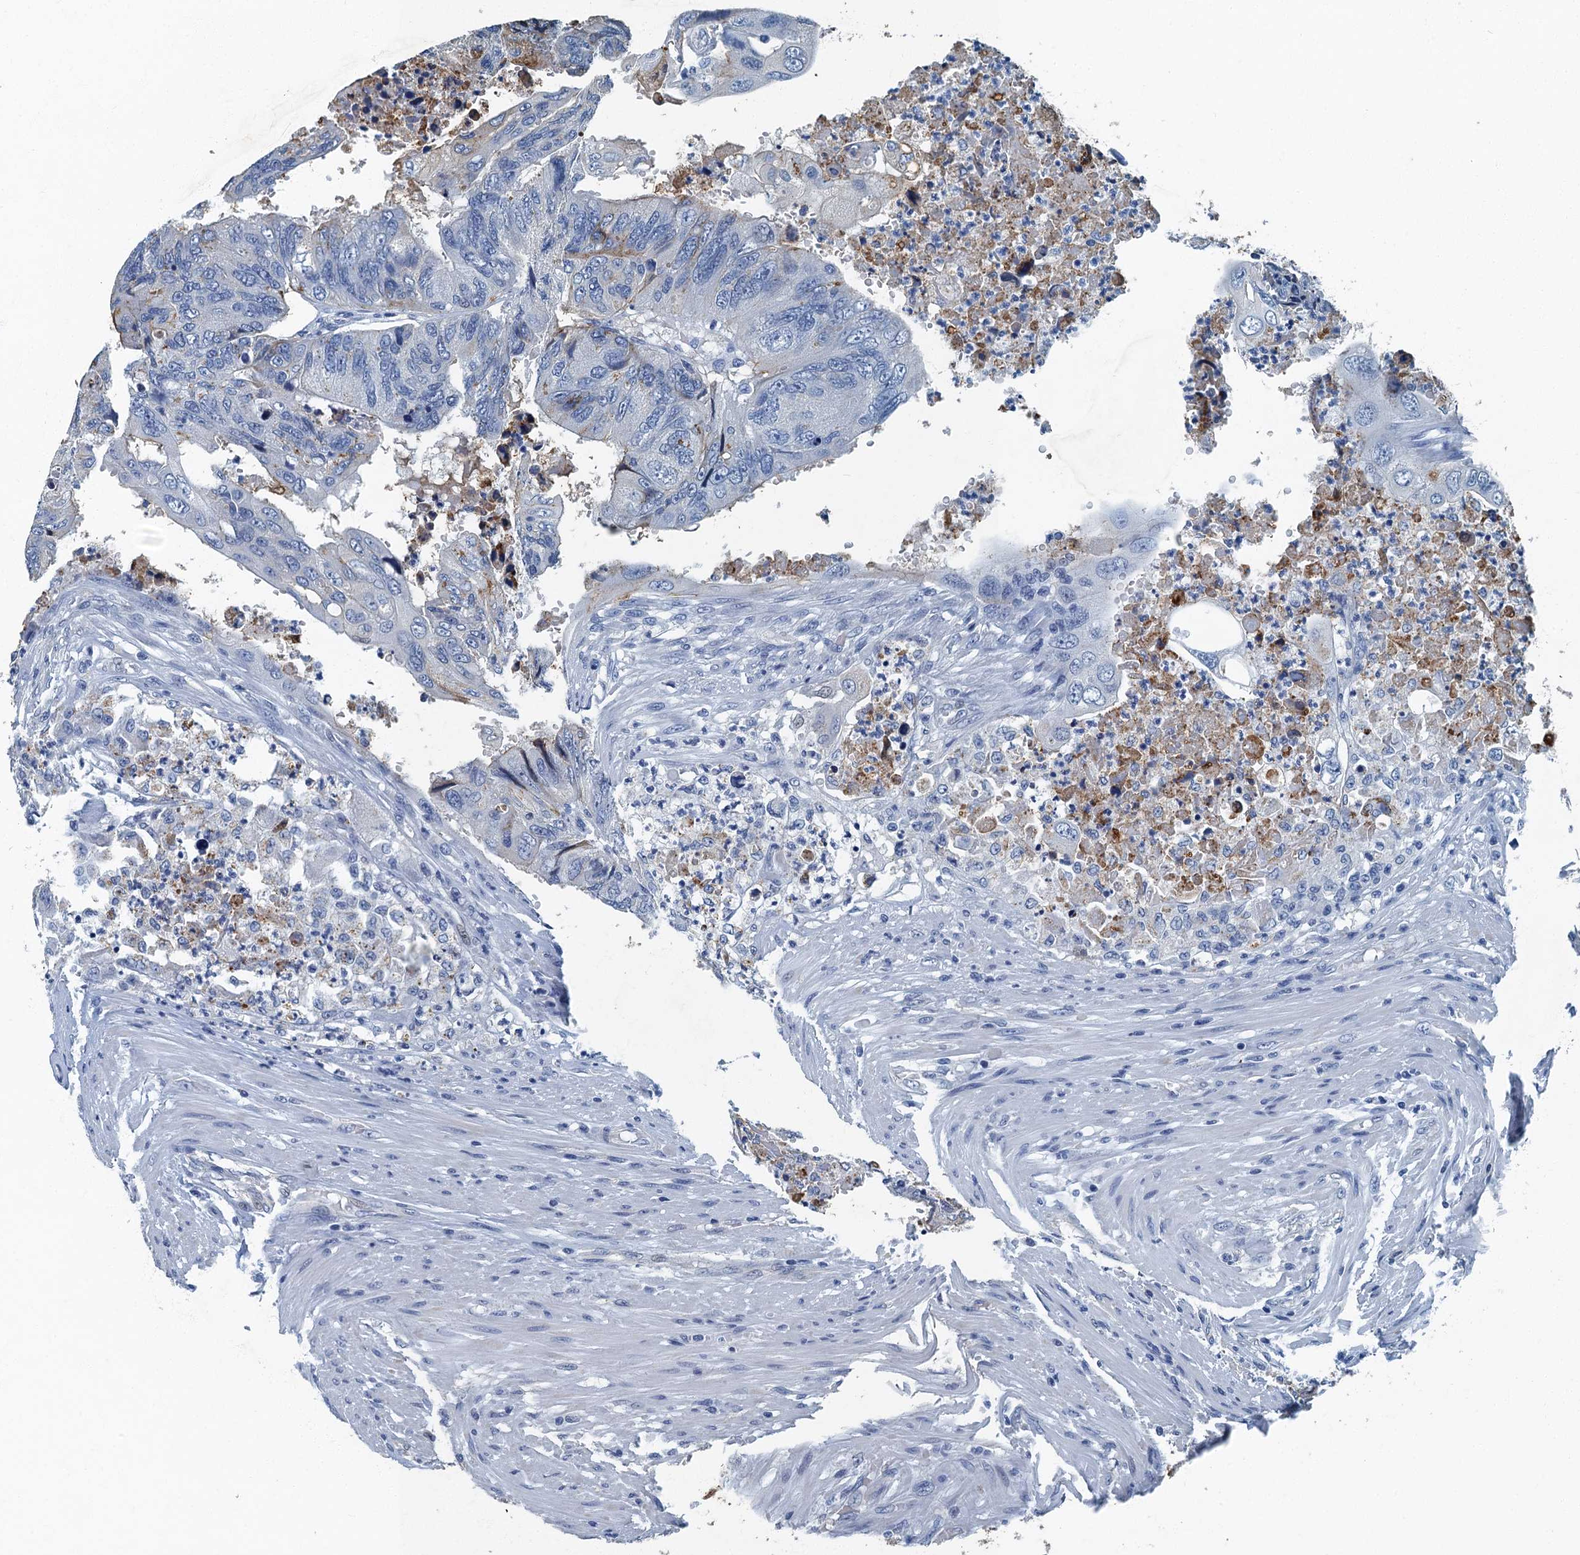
{"staining": {"intensity": "negative", "quantity": "none", "location": "none"}, "tissue": "colorectal cancer", "cell_type": "Tumor cells", "image_type": "cancer", "snomed": [{"axis": "morphology", "description": "Adenocarcinoma, NOS"}, {"axis": "topography", "description": "Rectum"}], "caption": "Tumor cells are negative for protein expression in human colorectal cancer (adenocarcinoma).", "gene": "GADL1", "patient": {"sex": "male", "age": 63}}